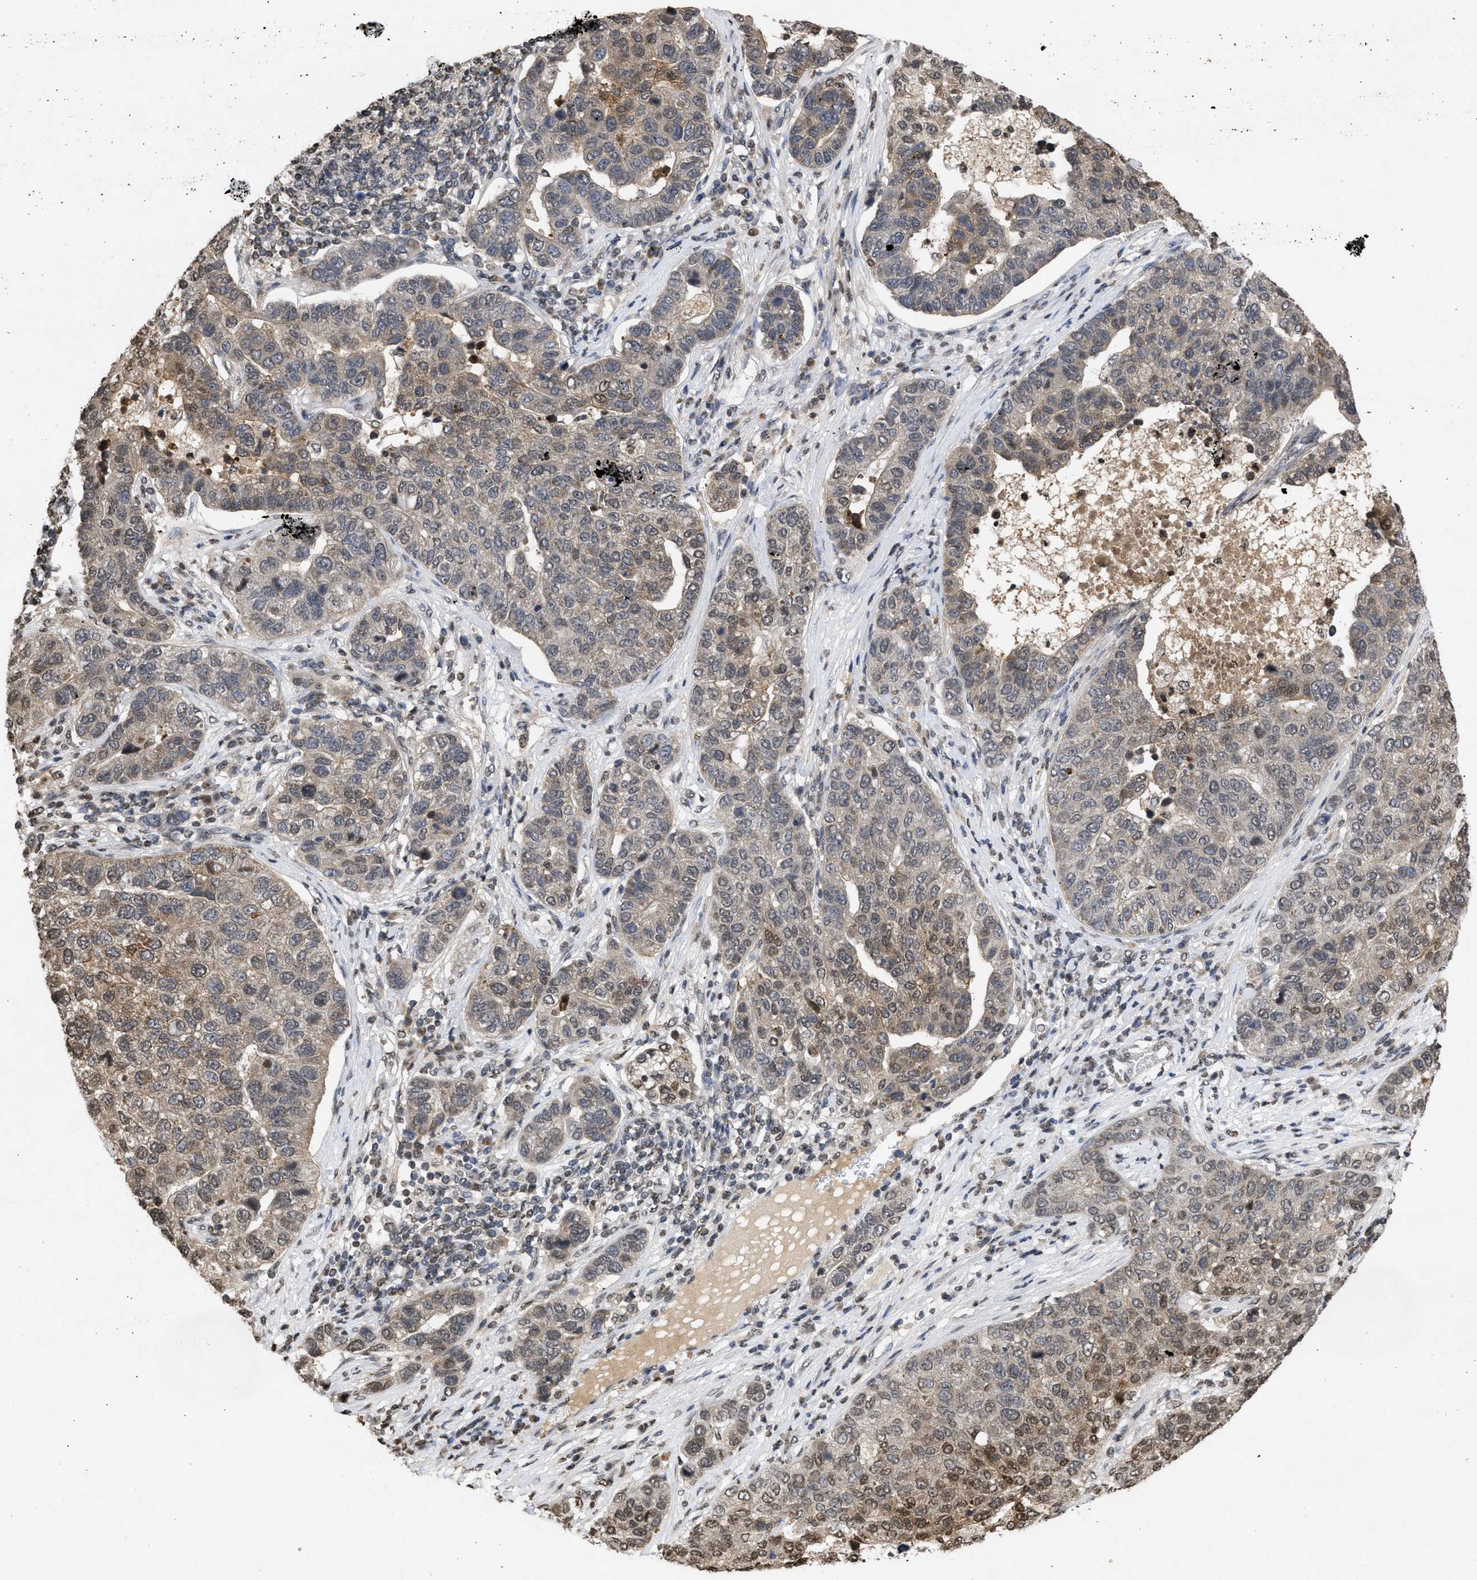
{"staining": {"intensity": "weak", "quantity": "25%-75%", "location": "cytoplasmic/membranous,nuclear"}, "tissue": "pancreatic cancer", "cell_type": "Tumor cells", "image_type": "cancer", "snomed": [{"axis": "morphology", "description": "Adenocarcinoma, NOS"}, {"axis": "topography", "description": "Pancreas"}], "caption": "About 25%-75% of tumor cells in human pancreatic cancer show weak cytoplasmic/membranous and nuclear protein expression as visualized by brown immunohistochemical staining.", "gene": "NUP35", "patient": {"sex": "female", "age": 61}}